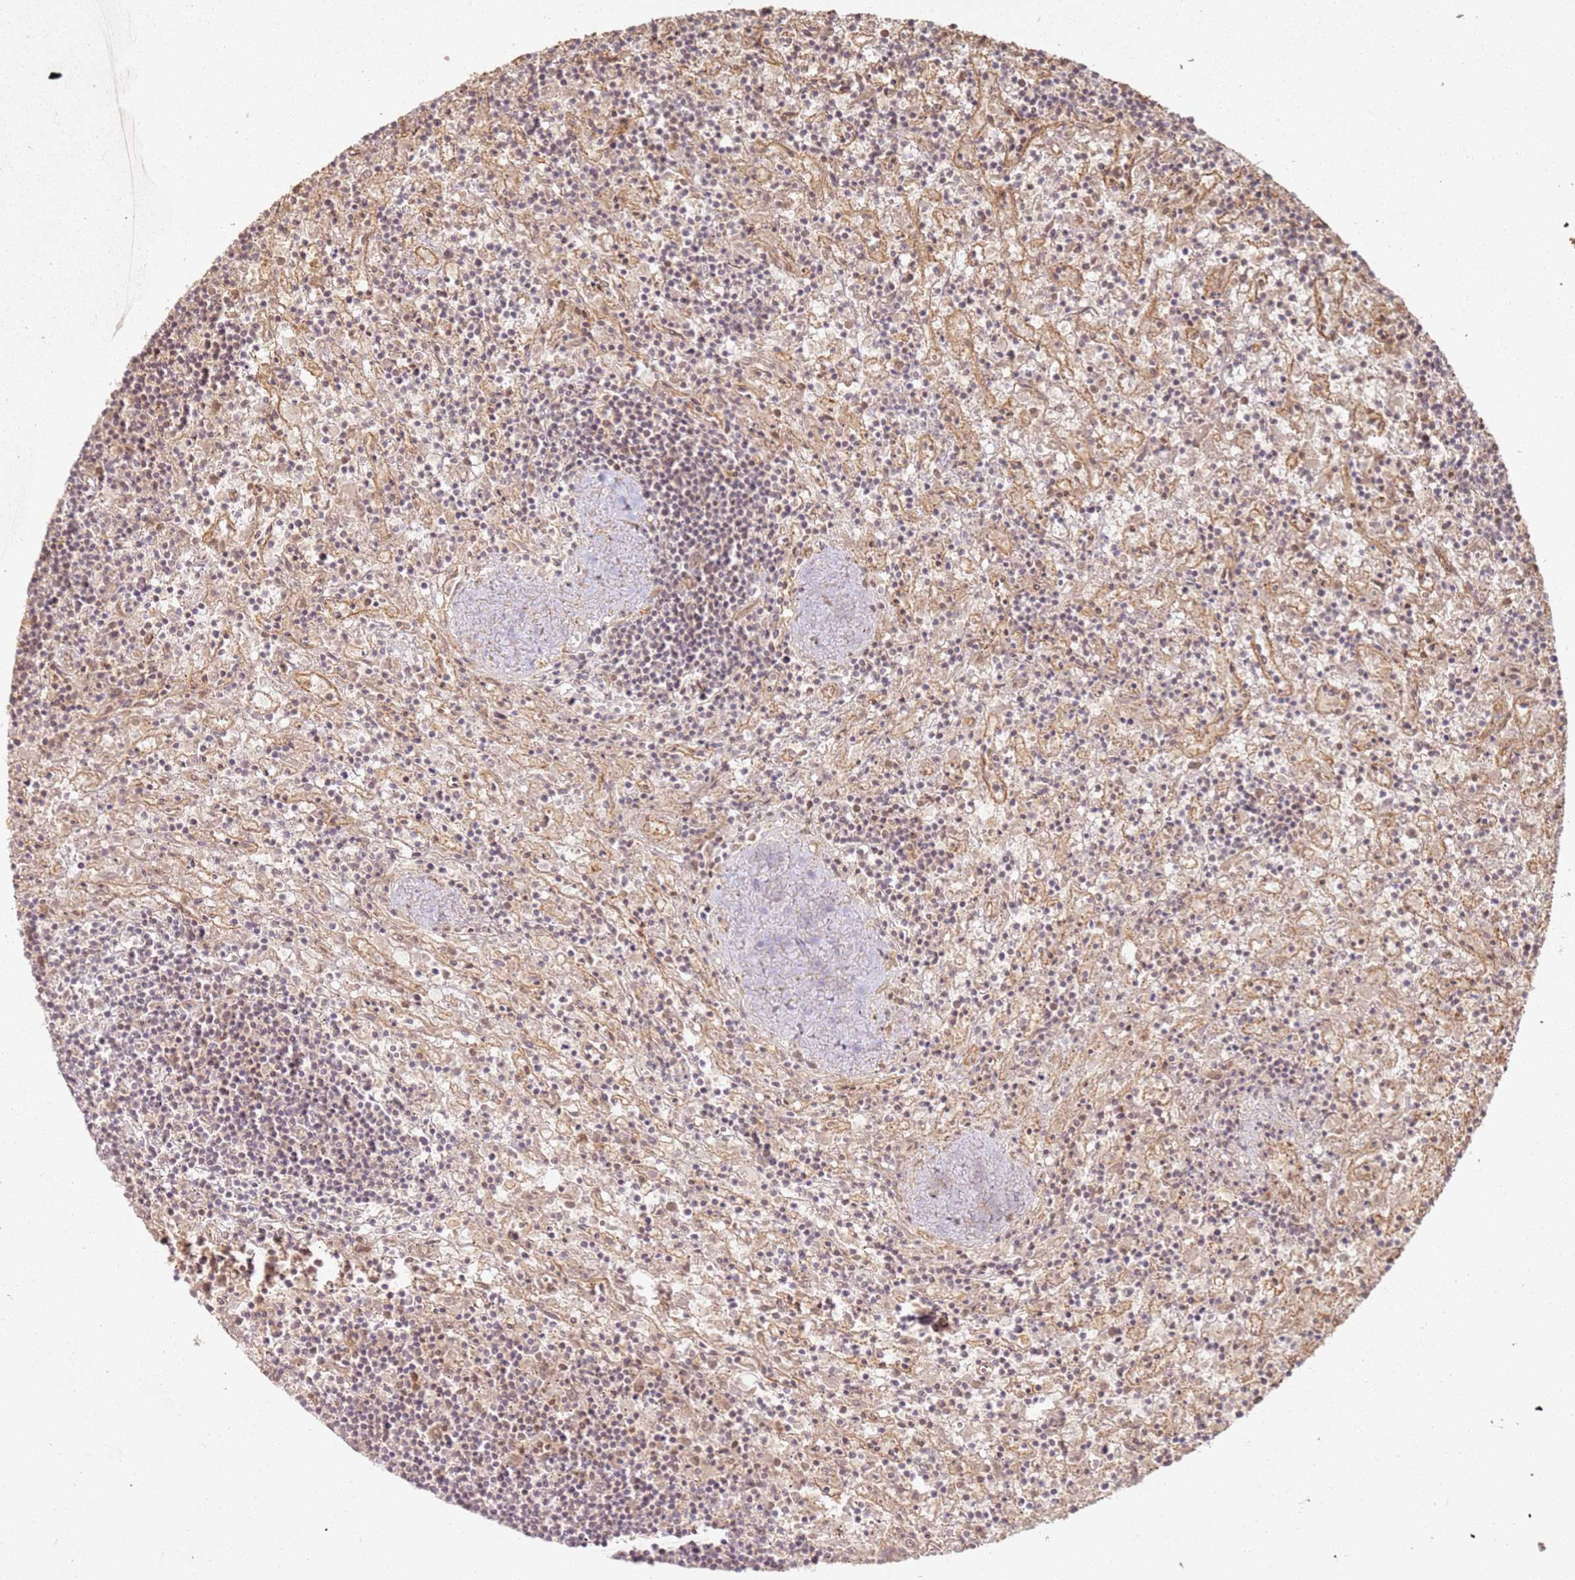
{"staining": {"intensity": "weak", "quantity": "<25%", "location": "cytoplasmic/membranous"}, "tissue": "lymphoma", "cell_type": "Tumor cells", "image_type": "cancer", "snomed": [{"axis": "morphology", "description": "Malignant lymphoma, non-Hodgkin's type, Low grade"}, {"axis": "topography", "description": "Spleen"}], "caption": "Tumor cells are negative for brown protein staining in lymphoma.", "gene": "ZNF776", "patient": {"sex": "male", "age": 76}}